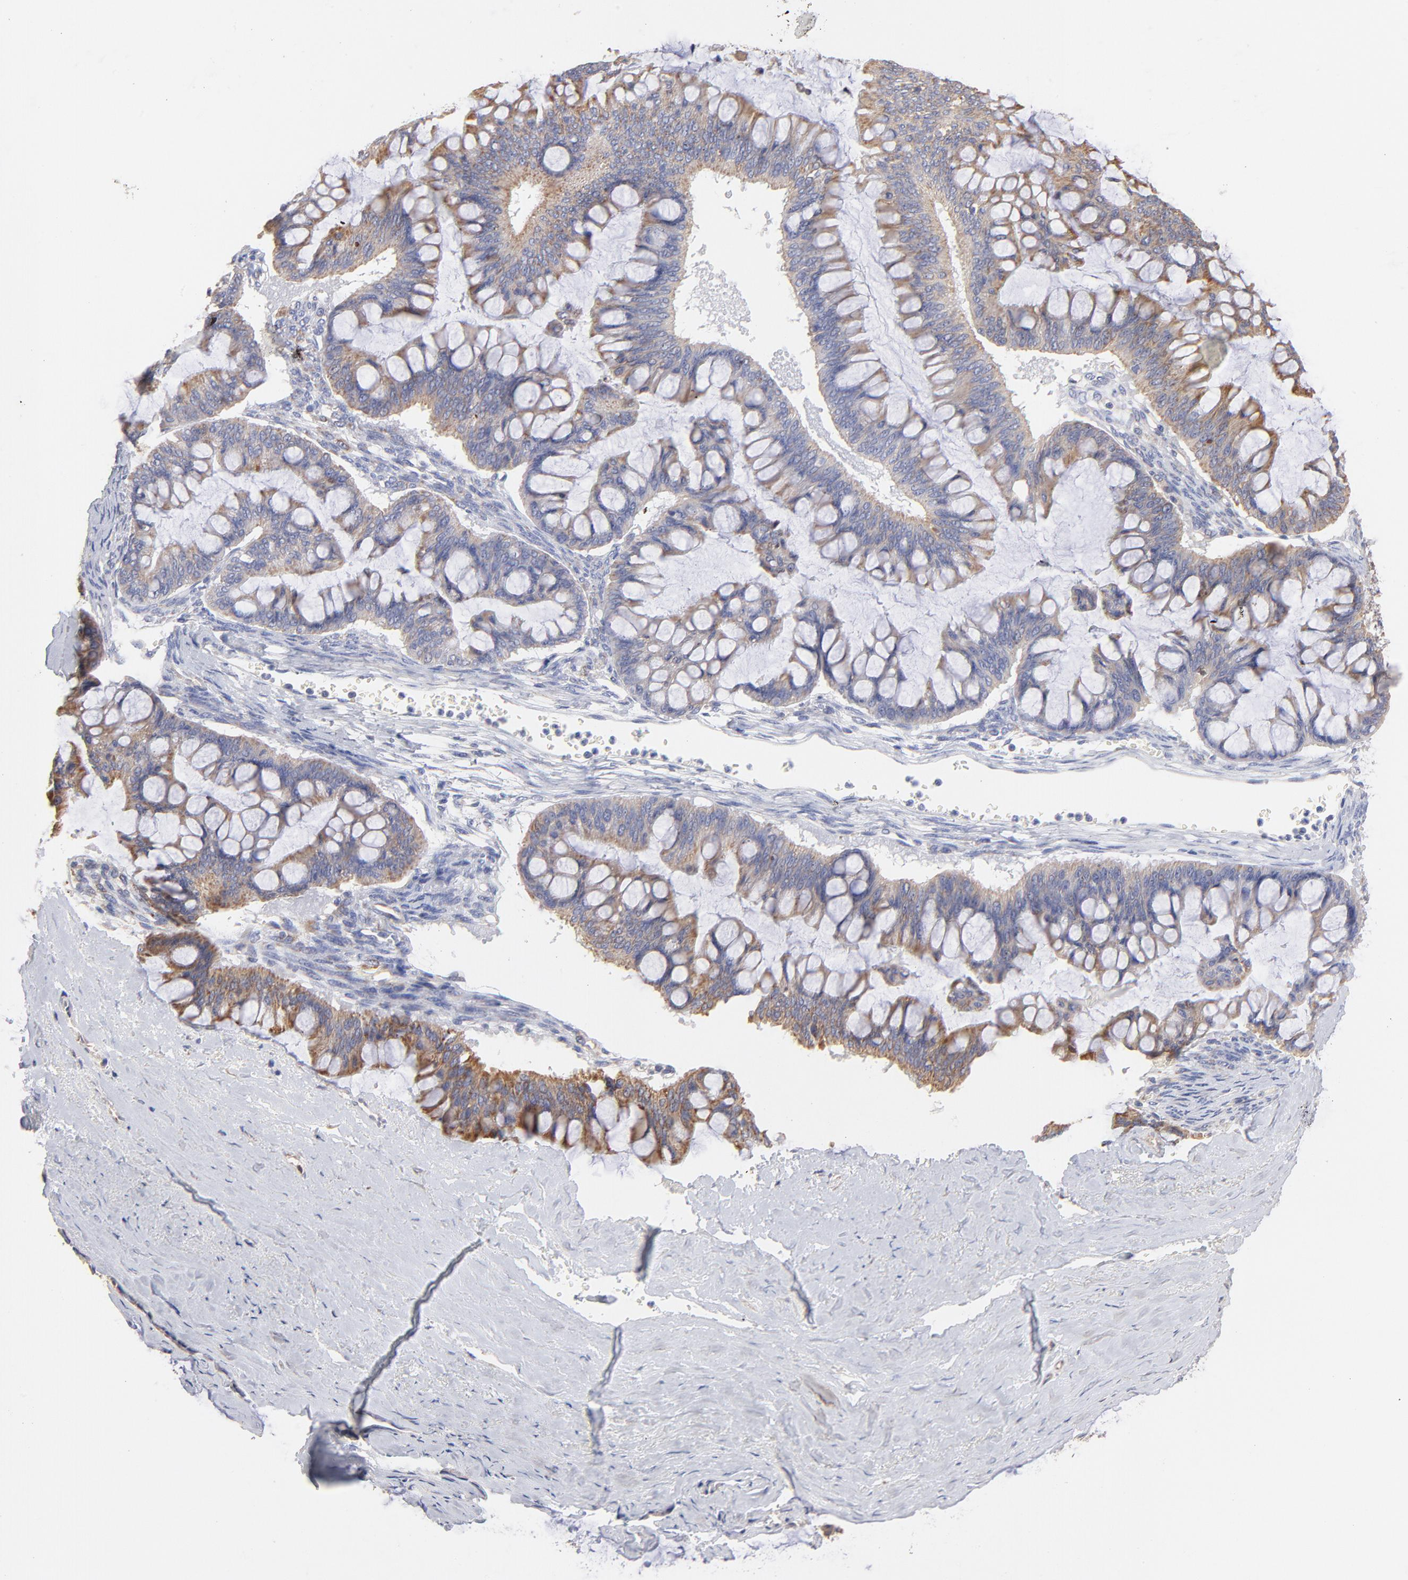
{"staining": {"intensity": "moderate", "quantity": "<25%", "location": "cytoplasmic/membranous"}, "tissue": "ovarian cancer", "cell_type": "Tumor cells", "image_type": "cancer", "snomed": [{"axis": "morphology", "description": "Cystadenocarcinoma, mucinous, NOS"}, {"axis": "topography", "description": "Ovary"}], "caption": "This micrograph displays ovarian cancer (mucinous cystadenocarcinoma) stained with immunohistochemistry (IHC) to label a protein in brown. The cytoplasmic/membranous of tumor cells show moderate positivity for the protein. Nuclei are counter-stained blue.", "gene": "TIMM8A", "patient": {"sex": "female", "age": 73}}